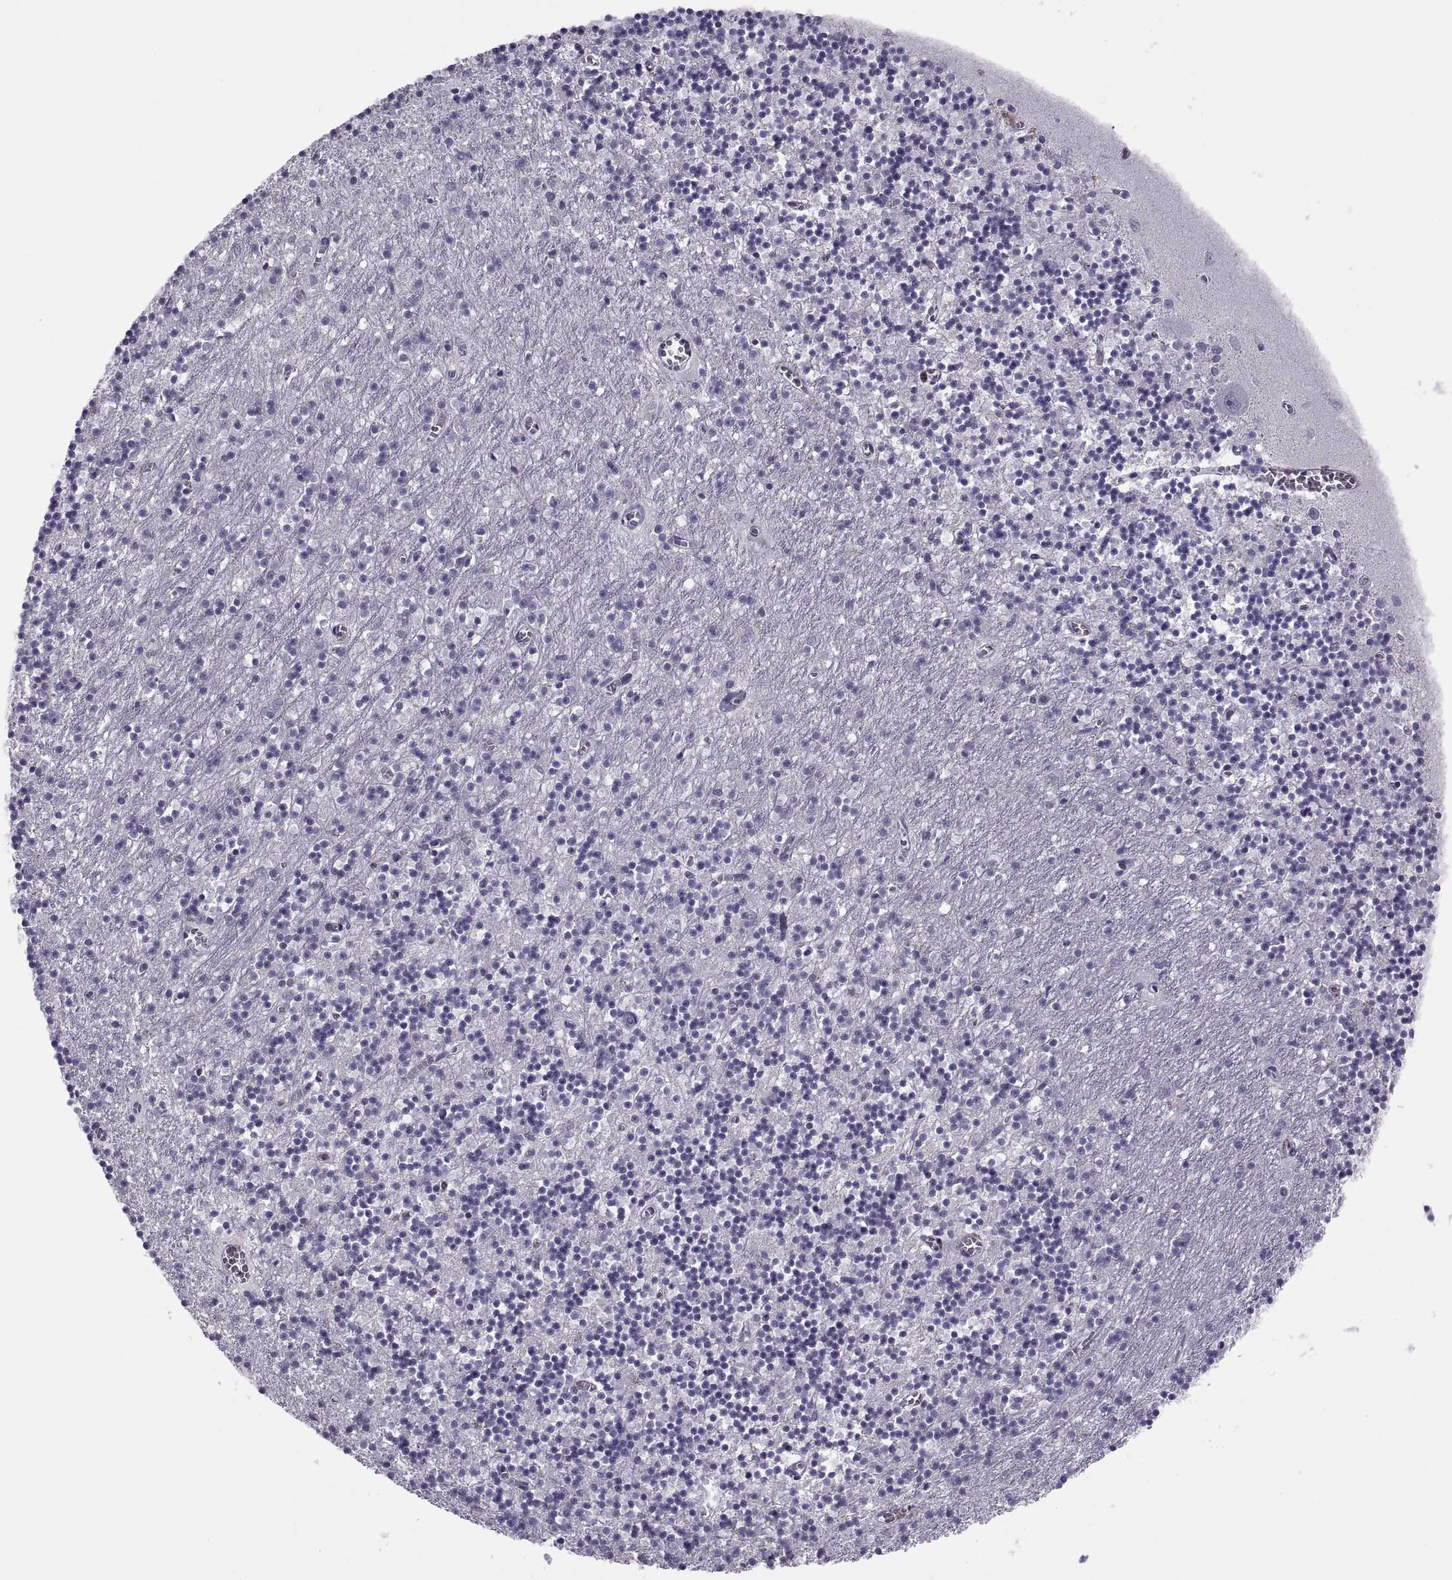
{"staining": {"intensity": "negative", "quantity": "none", "location": "none"}, "tissue": "cerebellum", "cell_type": "Cells in granular layer", "image_type": "normal", "snomed": [{"axis": "morphology", "description": "Normal tissue, NOS"}, {"axis": "topography", "description": "Cerebellum"}], "caption": "Cells in granular layer show no significant protein positivity in unremarkable cerebellum.", "gene": "SYNGR4", "patient": {"sex": "female", "age": 64}}